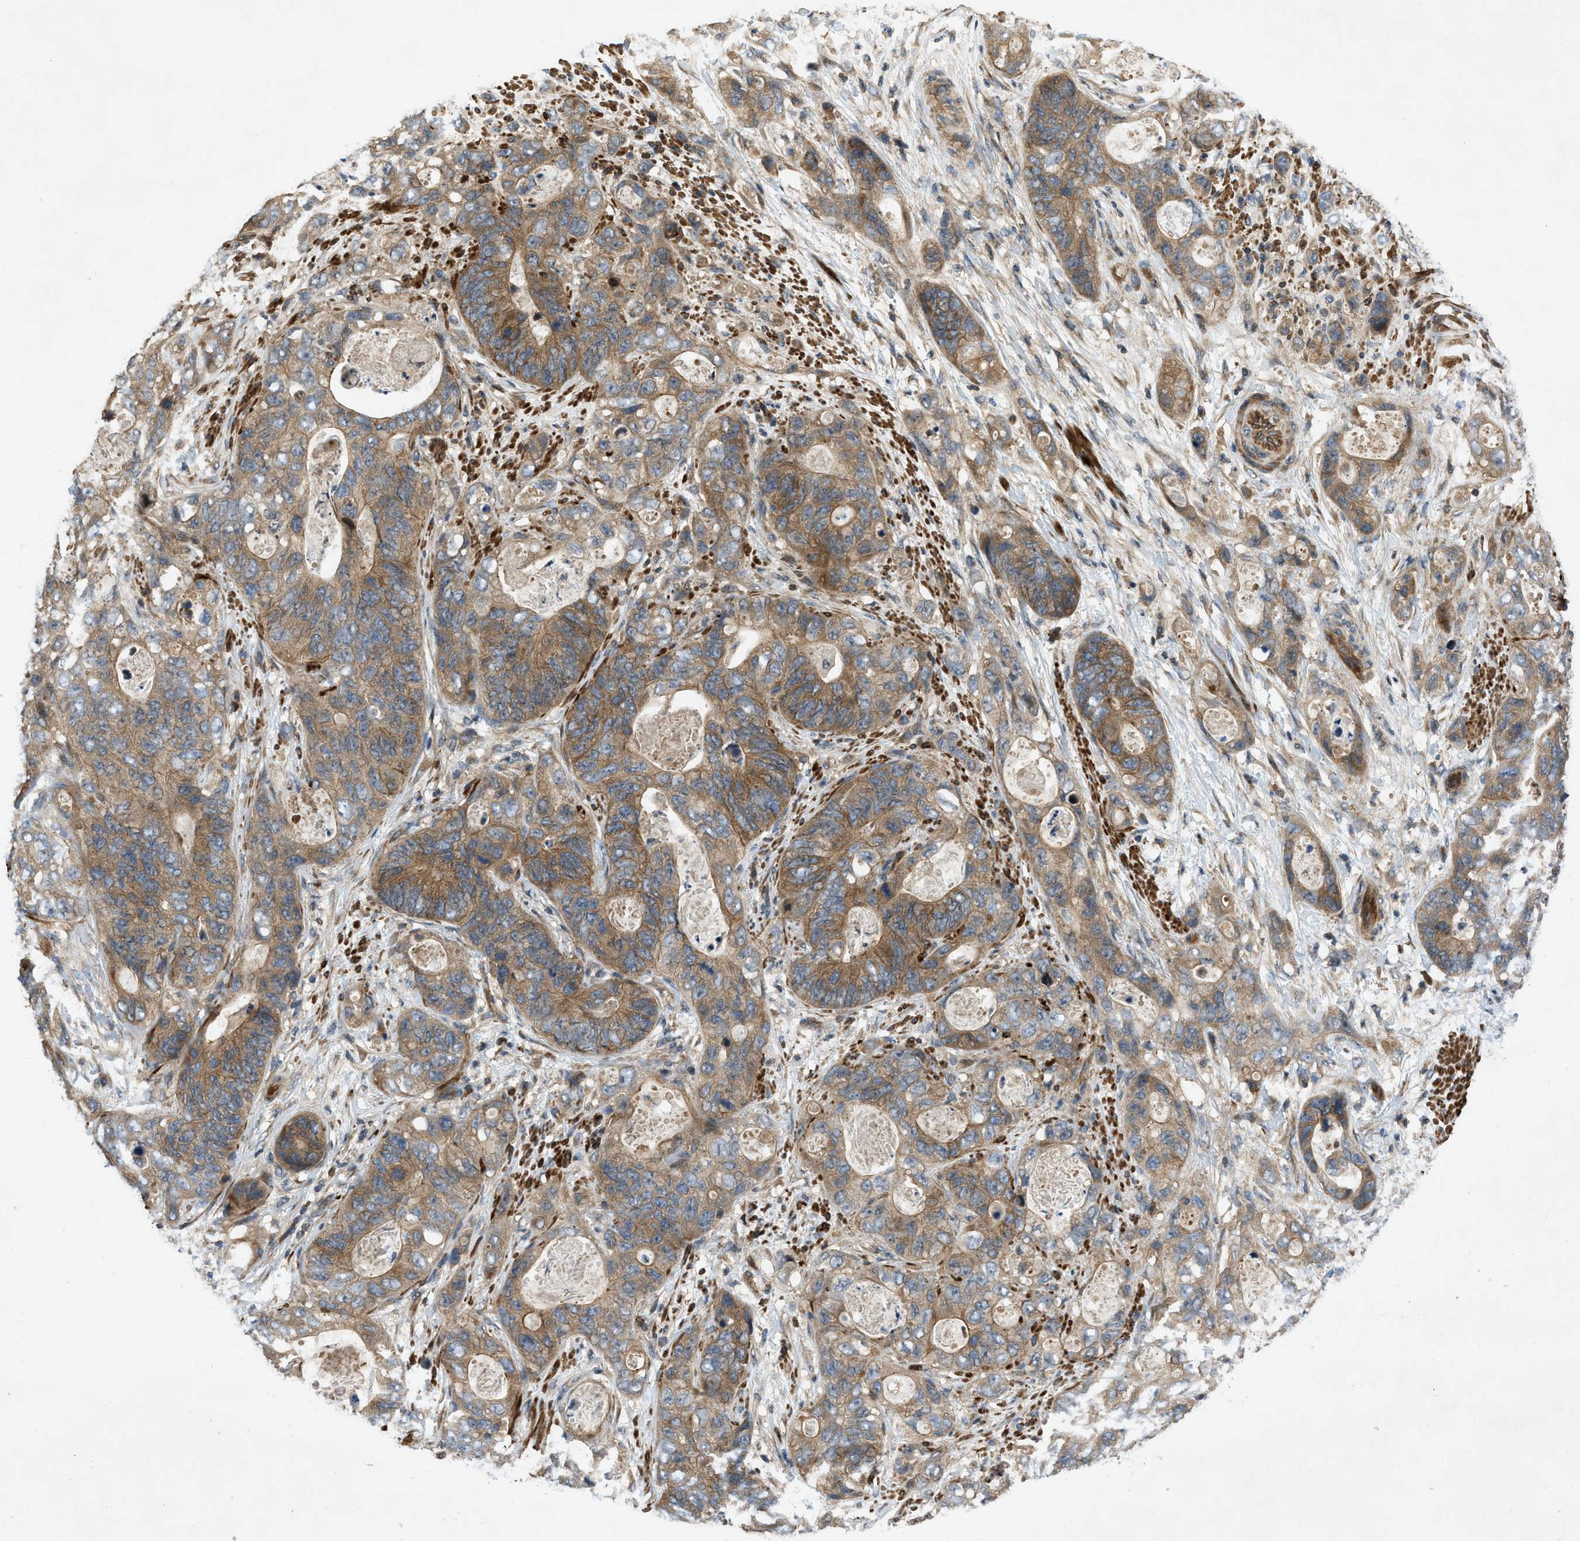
{"staining": {"intensity": "weak", "quantity": ">75%", "location": "cytoplasmic/membranous"}, "tissue": "stomach cancer", "cell_type": "Tumor cells", "image_type": "cancer", "snomed": [{"axis": "morphology", "description": "Adenocarcinoma, NOS"}, {"axis": "topography", "description": "Stomach"}], "caption": "Stomach cancer (adenocarcinoma) tissue displays weak cytoplasmic/membranous expression in approximately >75% of tumor cells (Brightfield microscopy of DAB IHC at high magnification).", "gene": "CNNM3", "patient": {"sex": "female", "age": 89}}